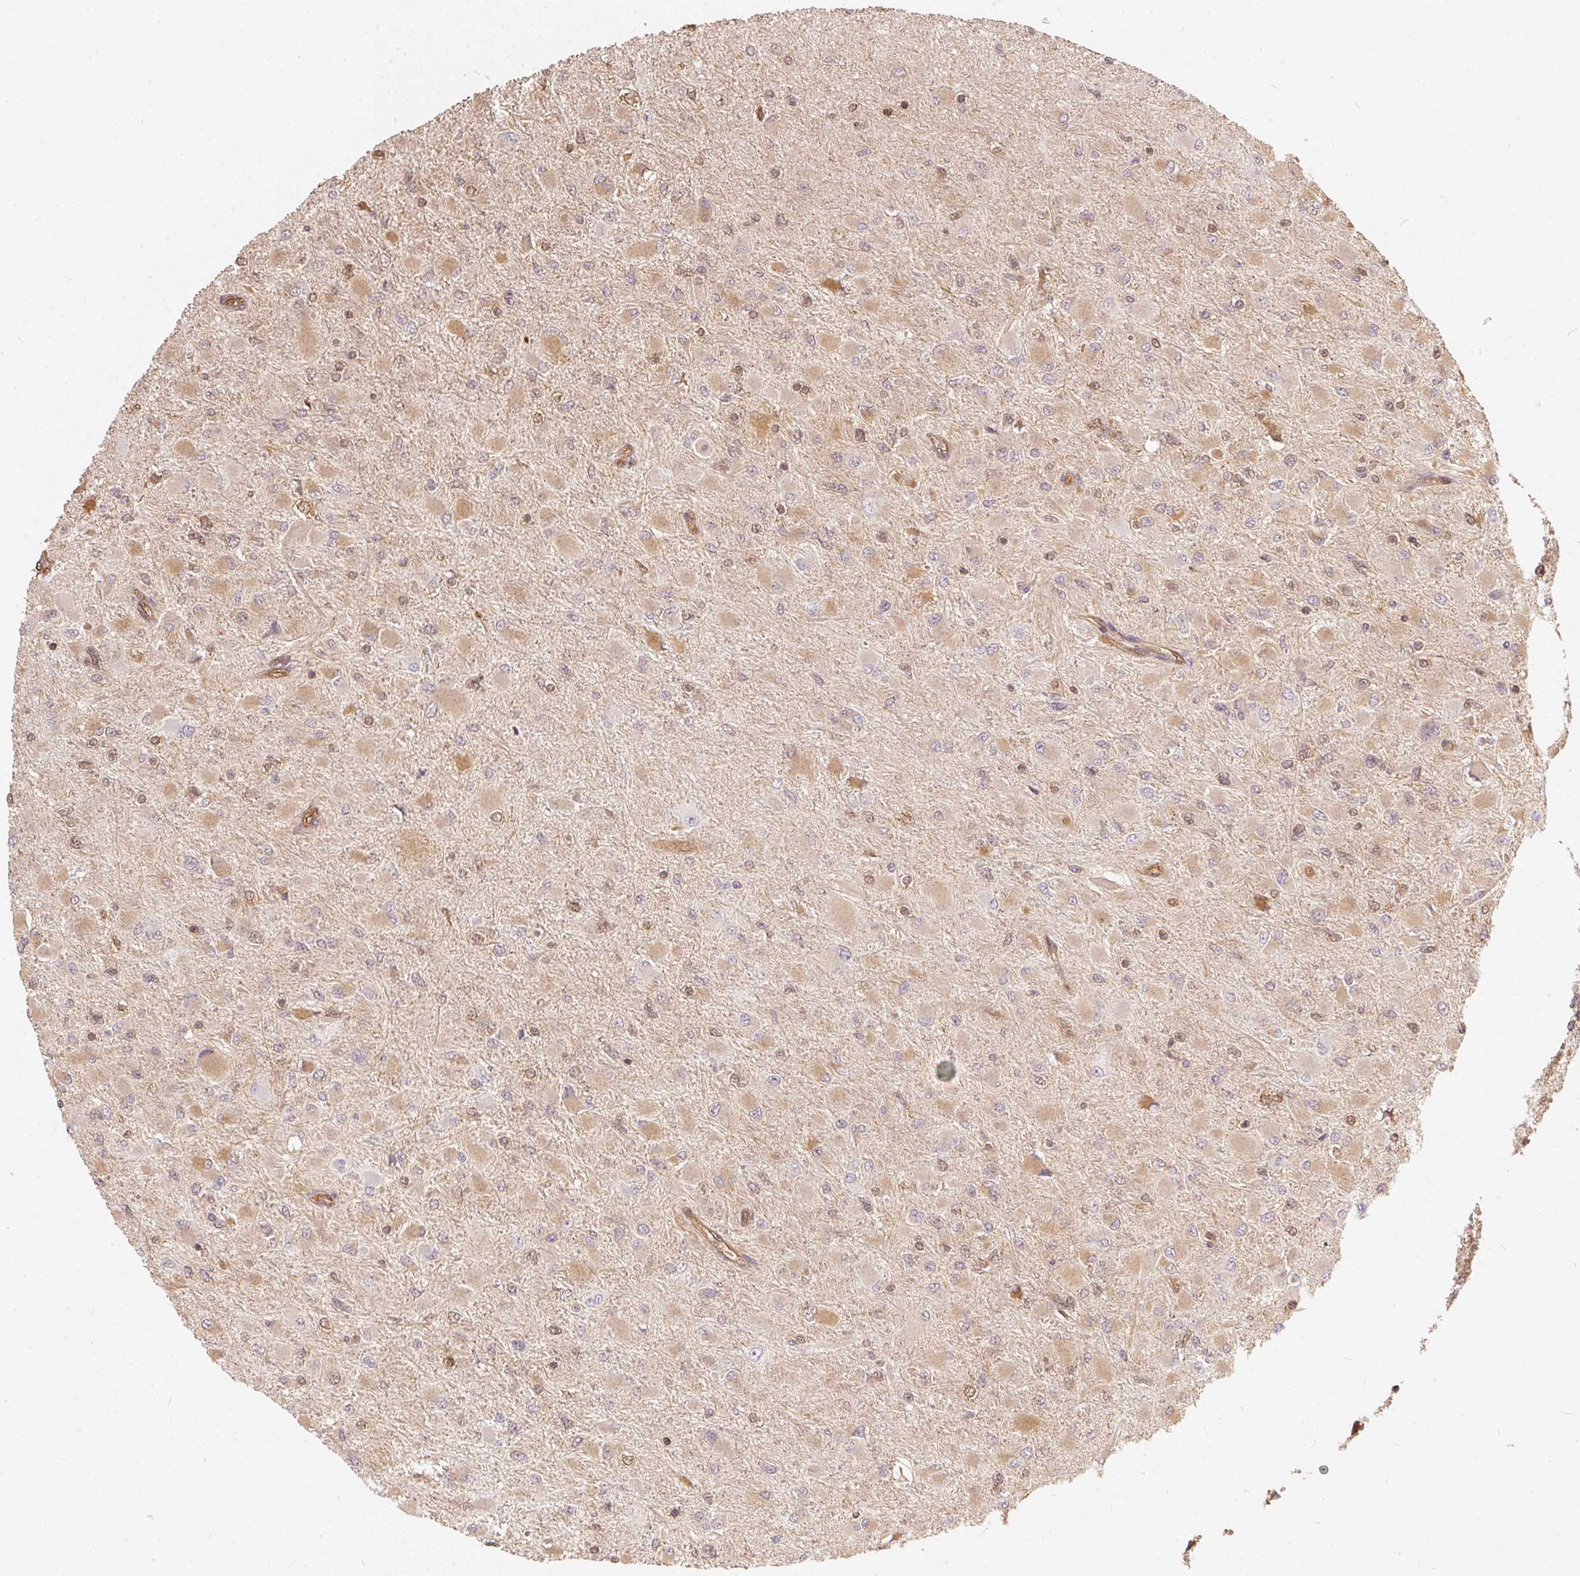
{"staining": {"intensity": "weak", "quantity": "<25%", "location": "cytoplasmic/membranous"}, "tissue": "glioma", "cell_type": "Tumor cells", "image_type": "cancer", "snomed": [{"axis": "morphology", "description": "Glioma, malignant, High grade"}, {"axis": "topography", "description": "Cerebral cortex"}], "caption": "A histopathology image of malignant high-grade glioma stained for a protein exhibits no brown staining in tumor cells.", "gene": "BLMH", "patient": {"sex": "female", "age": 36}}